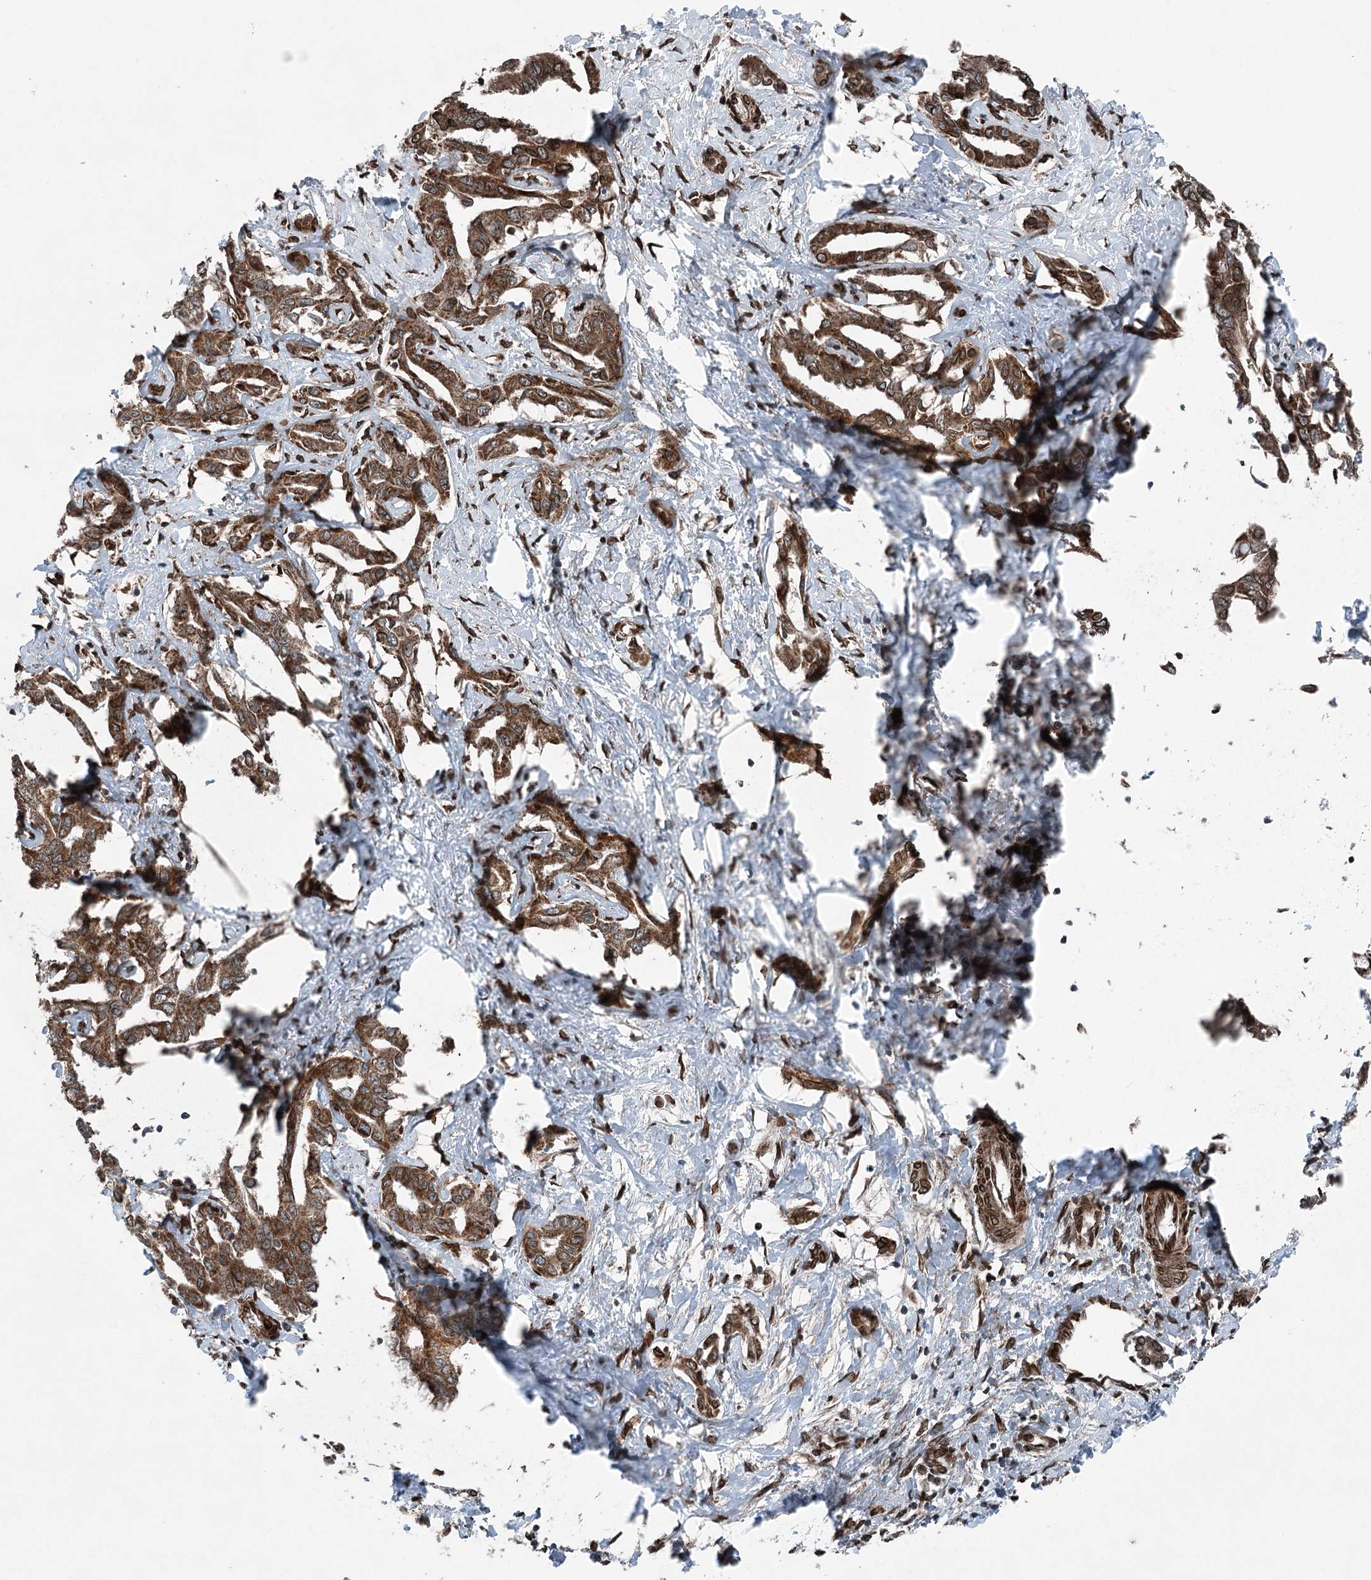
{"staining": {"intensity": "moderate", "quantity": ">75%", "location": "cytoplasmic/membranous"}, "tissue": "liver cancer", "cell_type": "Tumor cells", "image_type": "cancer", "snomed": [{"axis": "morphology", "description": "Cholangiocarcinoma"}, {"axis": "topography", "description": "Liver"}], "caption": "A brown stain labels moderate cytoplasmic/membranous positivity of a protein in human liver cancer (cholangiocarcinoma) tumor cells.", "gene": "BCKDHA", "patient": {"sex": "male", "age": 59}}